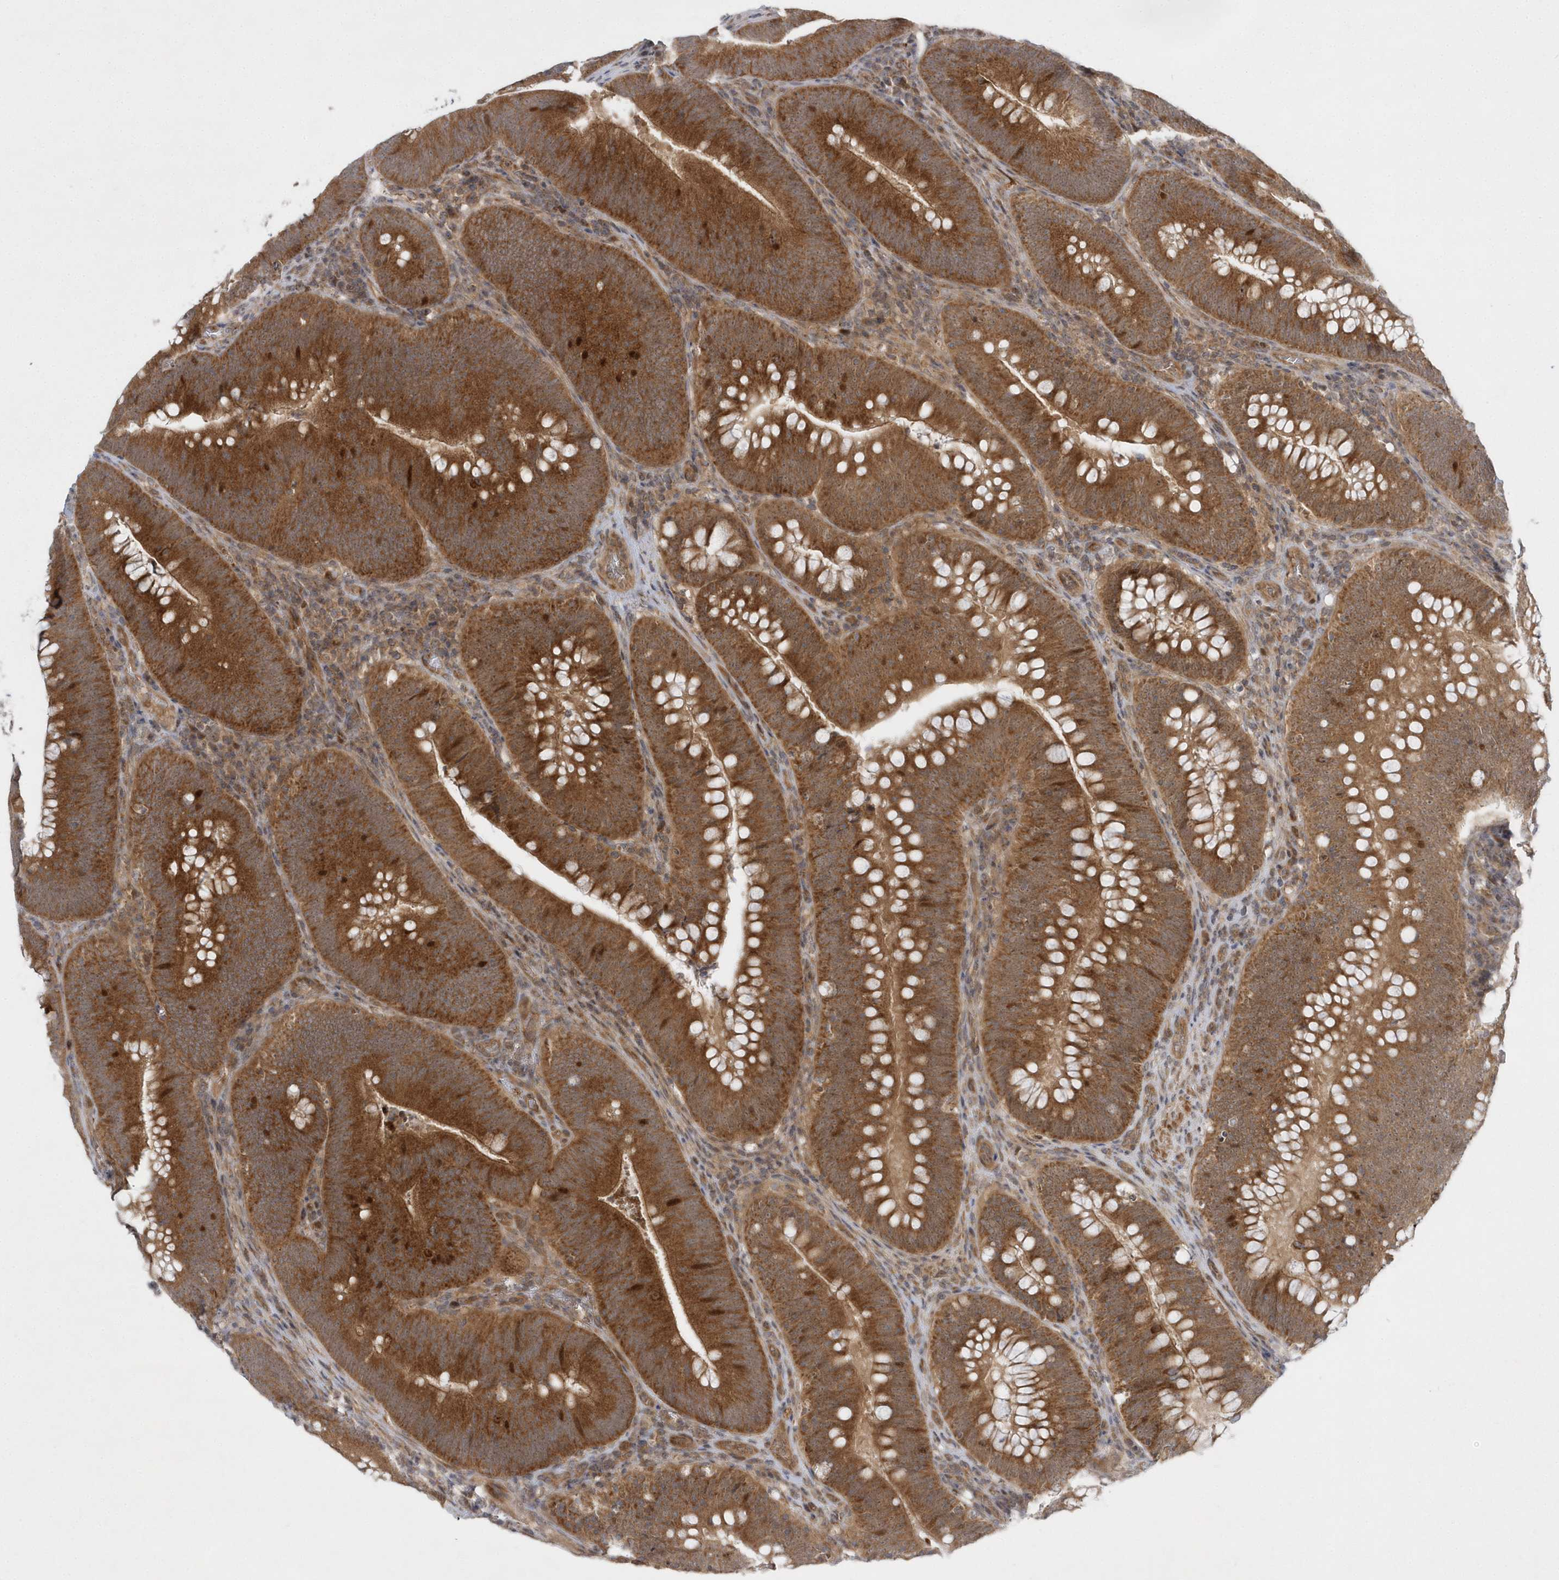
{"staining": {"intensity": "strong", "quantity": ">75%", "location": "cytoplasmic/membranous,nuclear"}, "tissue": "colorectal cancer", "cell_type": "Tumor cells", "image_type": "cancer", "snomed": [{"axis": "morphology", "description": "Normal tissue, NOS"}, {"axis": "topography", "description": "Colon"}], "caption": "A brown stain shows strong cytoplasmic/membranous and nuclear positivity of a protein in colorectal cancer tumor cells.", "gene": "MXI1", "patient": {"sex": "female", "age": 82}}